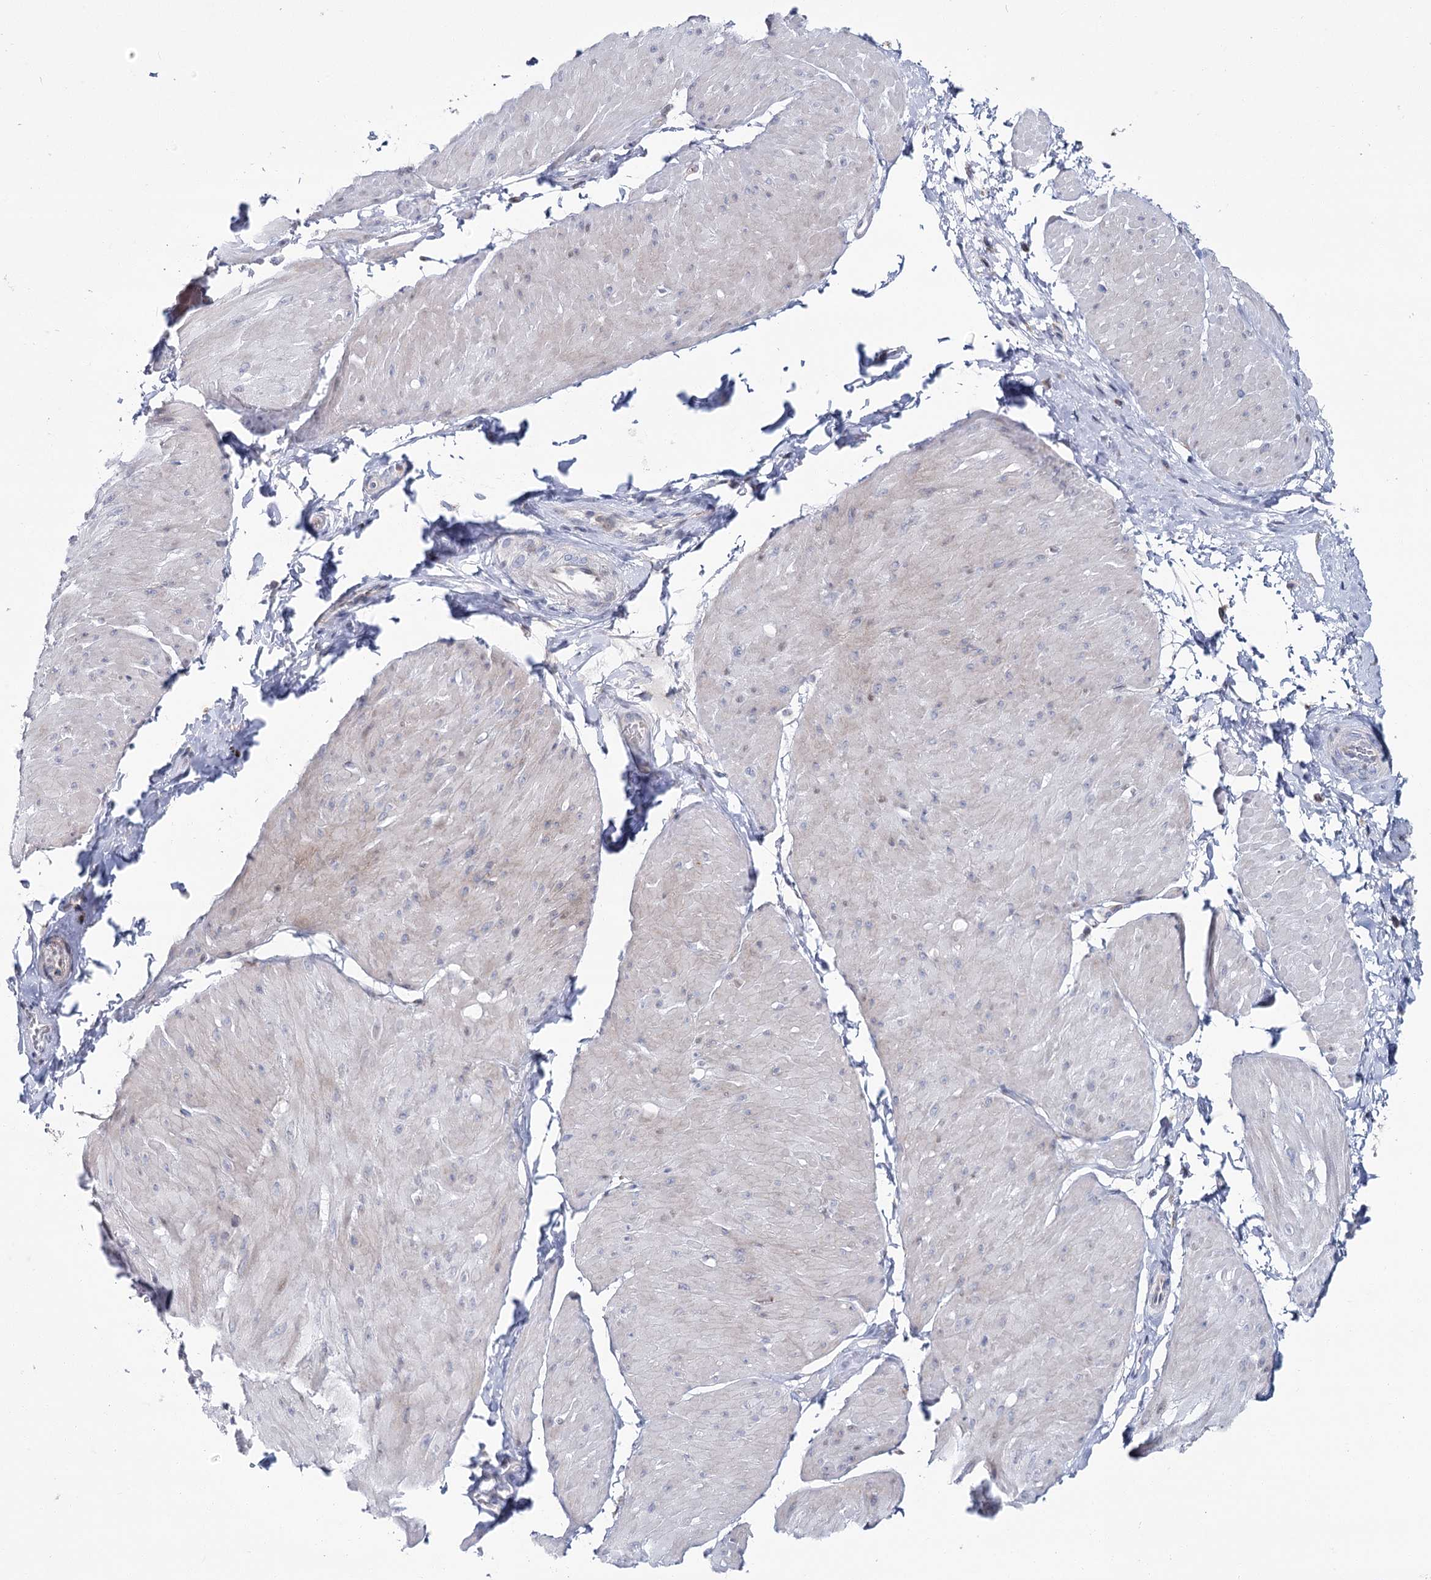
{"staining": {"intensity": "negative", "quantity": "none", "location": "none"}, "tissue": "smooth muscle", "cell_type": "Smooth muscle cells", "image_type": "normal", "snomed": [{"axis": "morphology", "description": "Urothelial carcinoma, High grade"}, {"axis": "topography", "description": "Urinary bladder"}], "caption": "Smooth muscle cells are negative for protein expression in normal human smooth muscle. The staining is performed using DAB (3,3'-diaminobenzidine) brown chromogen with nuclei counter-stained in using hematoxylin.", "gene": "CPLANE1", "patient": {"sex": "male", "age": 46}}